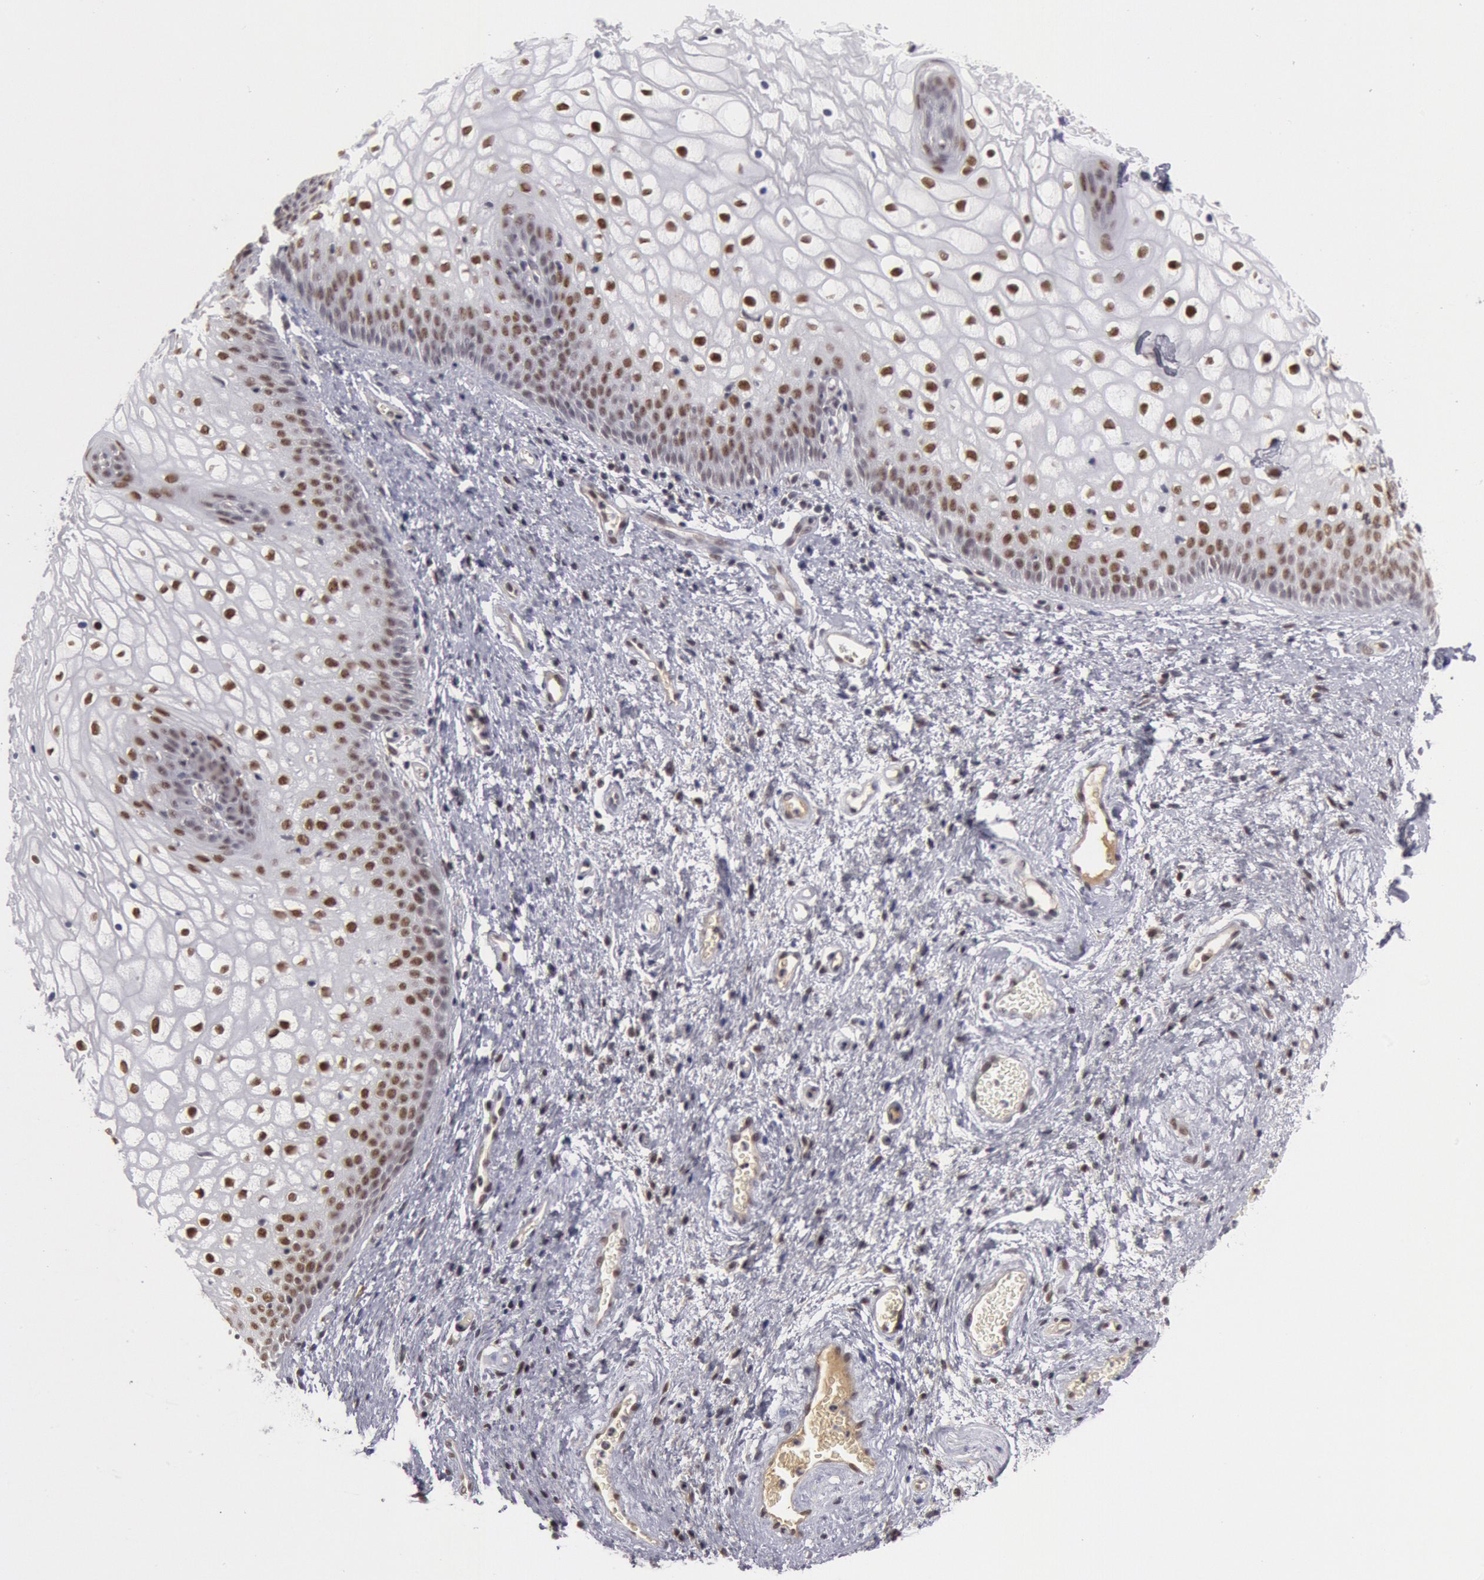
{"staining": {"intensity": "moderate", "quantity": "25%-75%", "location": "nuclear"}, "tissue": "vagina", "cell_type": "Squamous epithelial cells", "image_type": "normal", "snomed": [{"axis": "morphology", "description": "Normal tissue, NOS"}, {"axis": "topography", "description": "Vagina"}], "caption": "Immunohistochemistry (IHC) photomicrograph of unremarkable vagina: human vagina stained using immunohistochemistry (IHC) exhibits medium levels of moderate protein expression localized specifically in the nuclear of squamous epithelial cells, appearing as a nuclear brown color.", "gene": "PPP4R3B", "patient": {"sex": "female", "age": 34}}